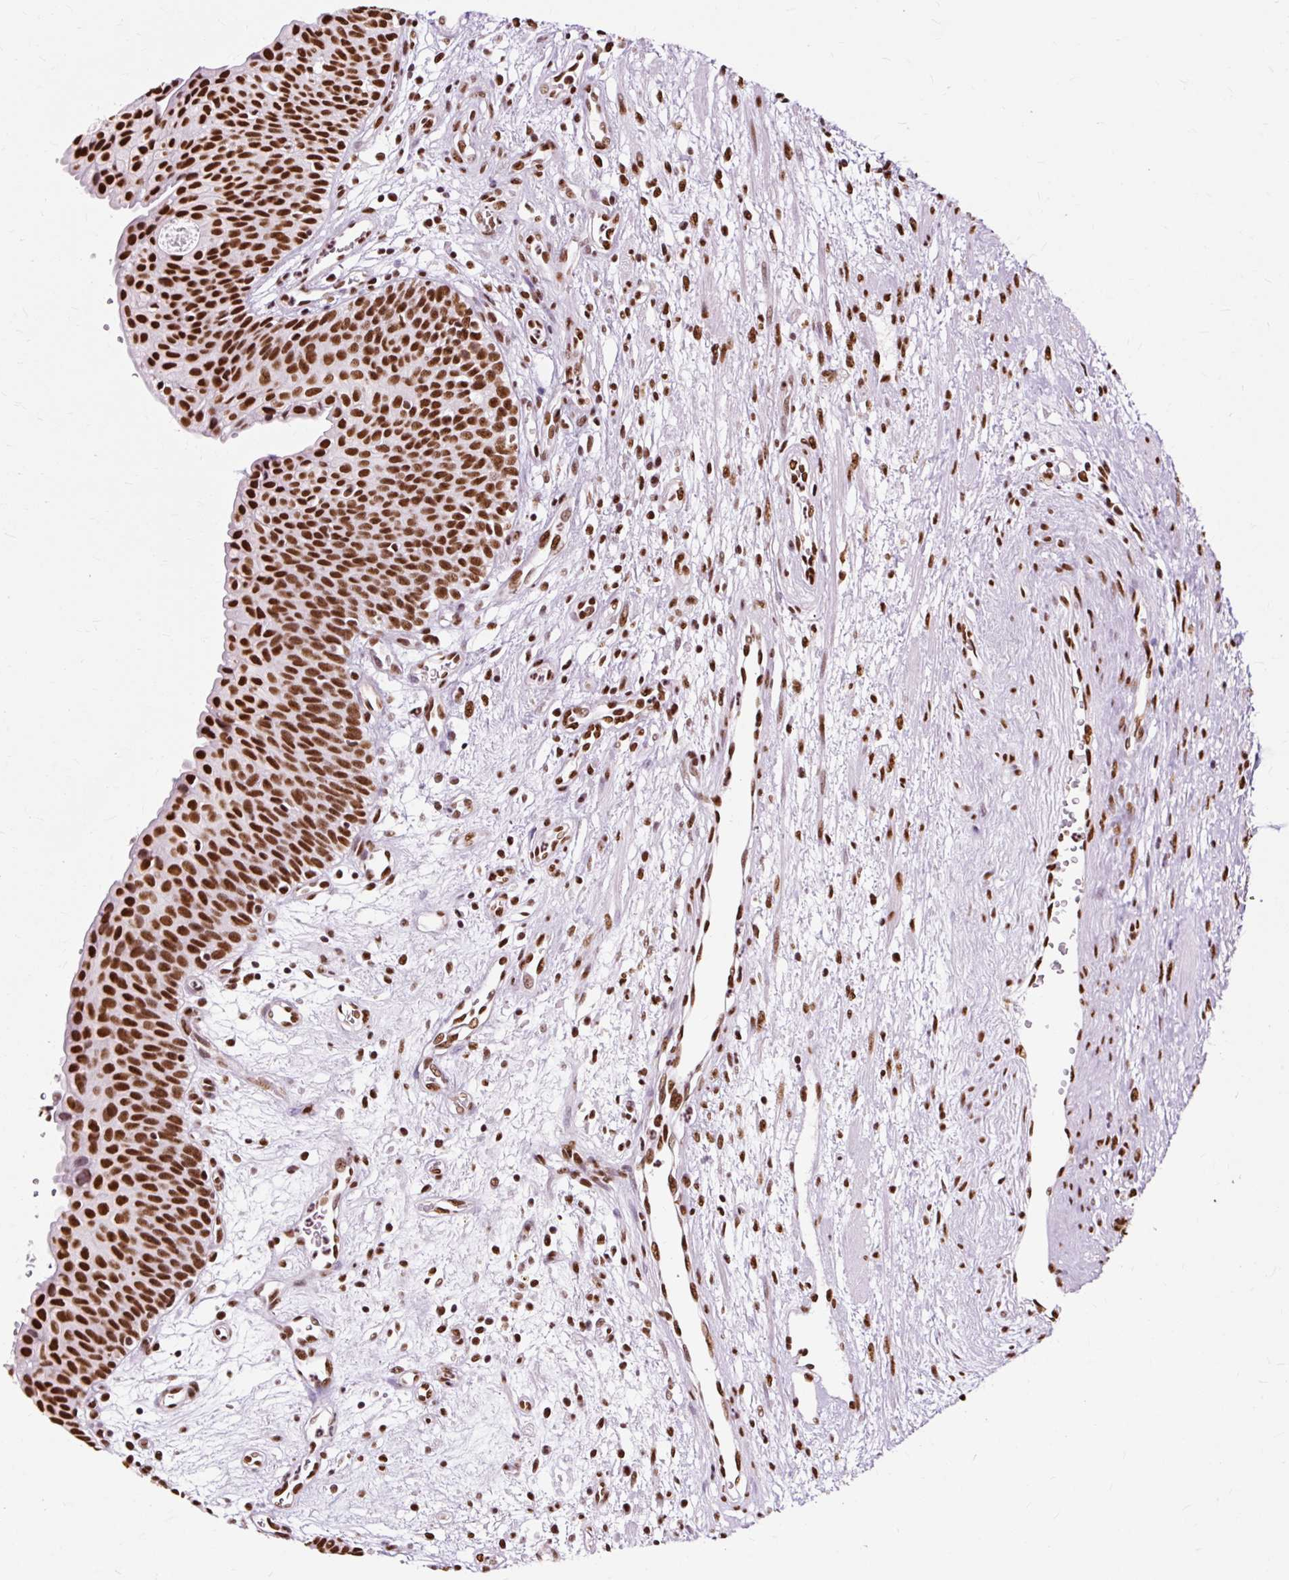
{"staining": {"intensity": "strong", "quantity": ">75%", "location": "nuclear"}, "tissue": "urinary bladder", "cell_type": "Urothelial cells", "image_type": "normal", "snomed": [{"axis": "morphology", "description": "Normal tissue, NOS"}, {"axis": "topography", "description": "Urinary bladder"}], "caption": "Immunohistochemical staining of normal human urinary bladder reveals strong nuclear protein positivity in about >75% of urothelial cells.", "gene": "XRCC6", "patient": {"sex": "male", "age": 55}}